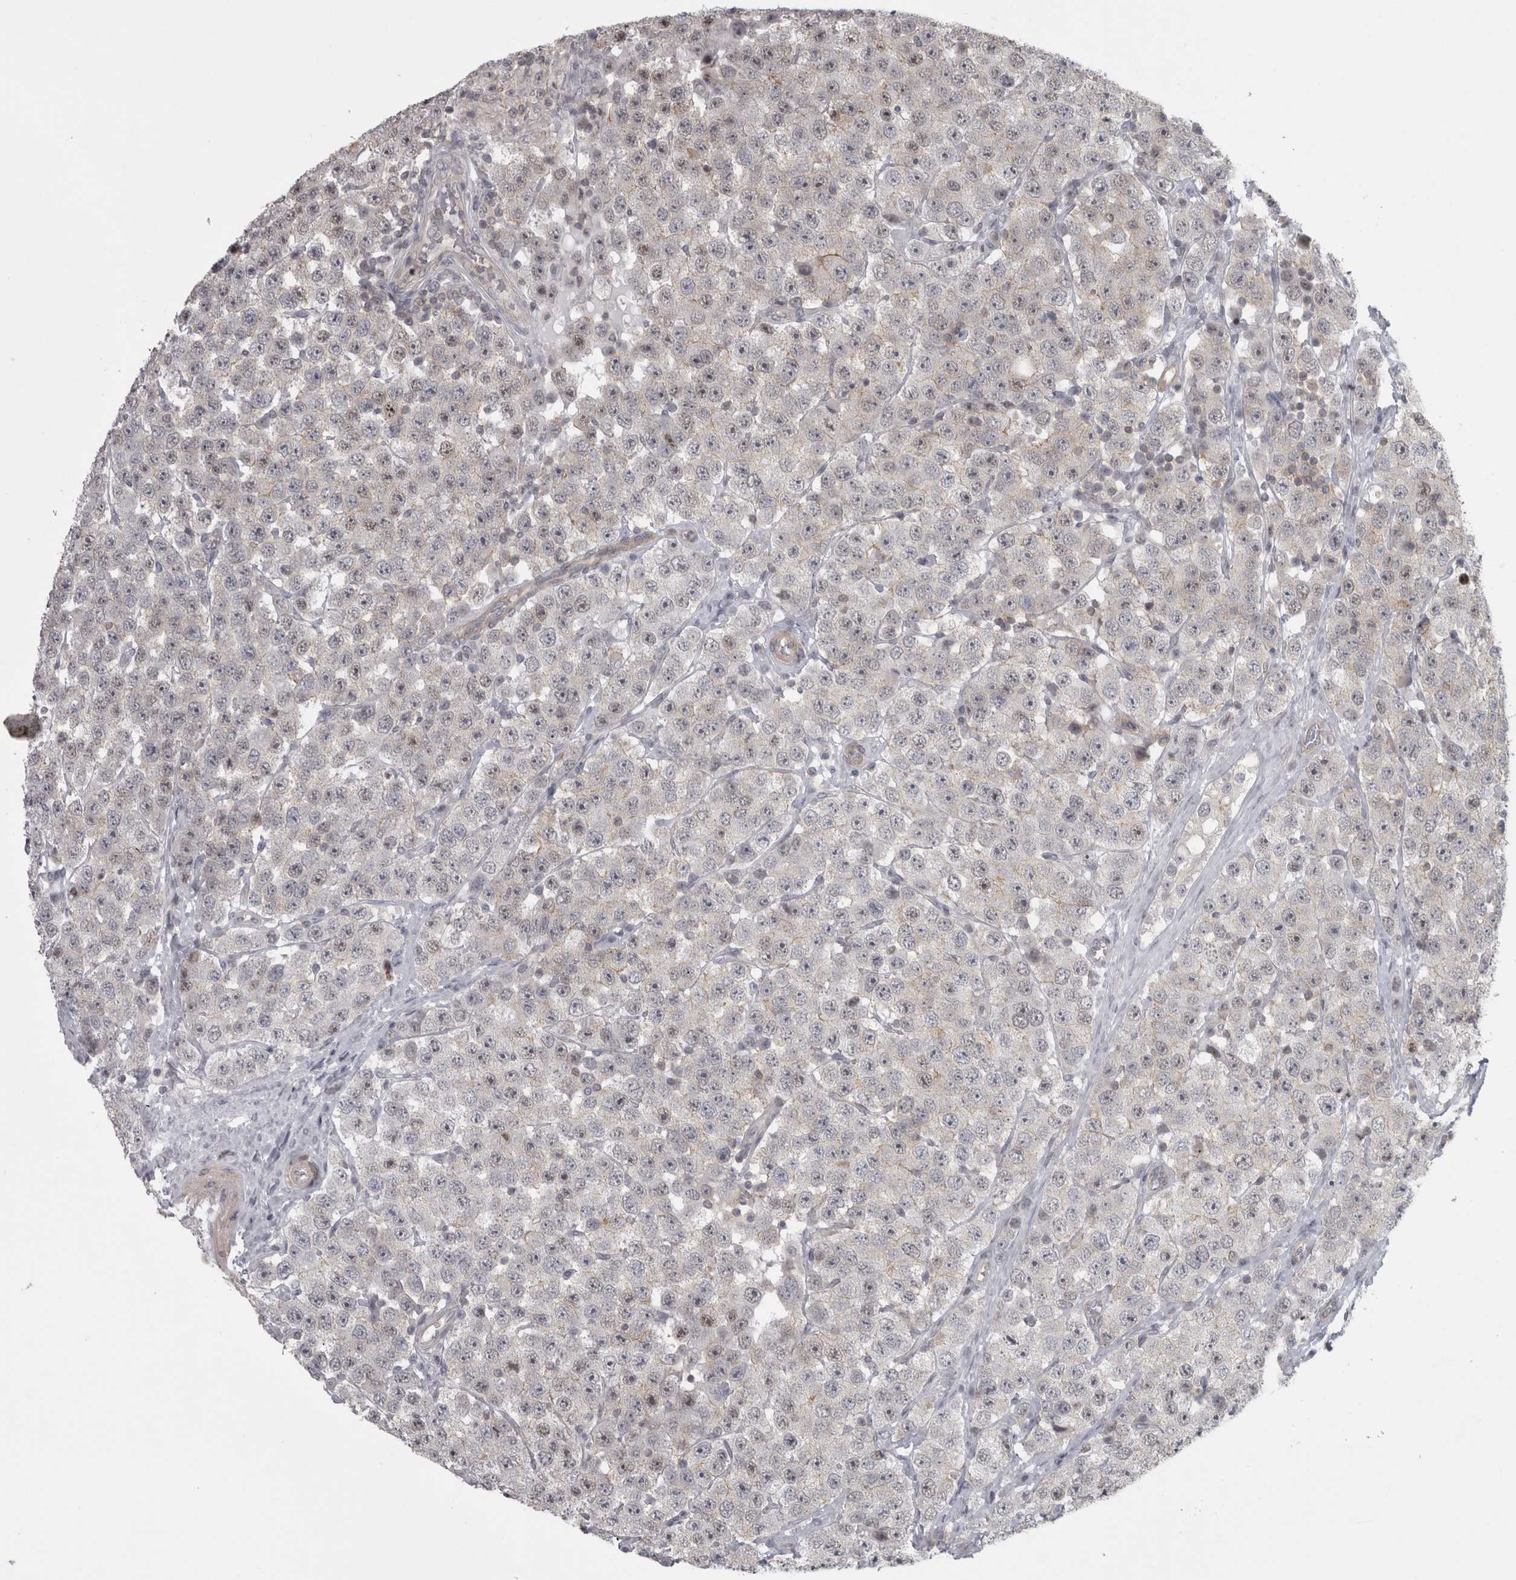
{"staining": {"intensity": "negative", "quantity": "none", "location": "none"}, "tissue": "testis cancer", "cell_type": "Tumor cells", "image_type": "cancer", "snomed": [{"axis": "morphology", "description": "Seminoma, NOS"}, {"axis": "morphology", "description": "Carcinoma, Embryonal, NOS"}, {"axis": "topography", "description": "Testis"}], "caption": "IHC photomicrograph of seminoma (testis) stained for a protein (brown), which displays no staining in tumor cells.", "gene": "PPP1R12B", "patient": {"sex": "male", "age": 28}}